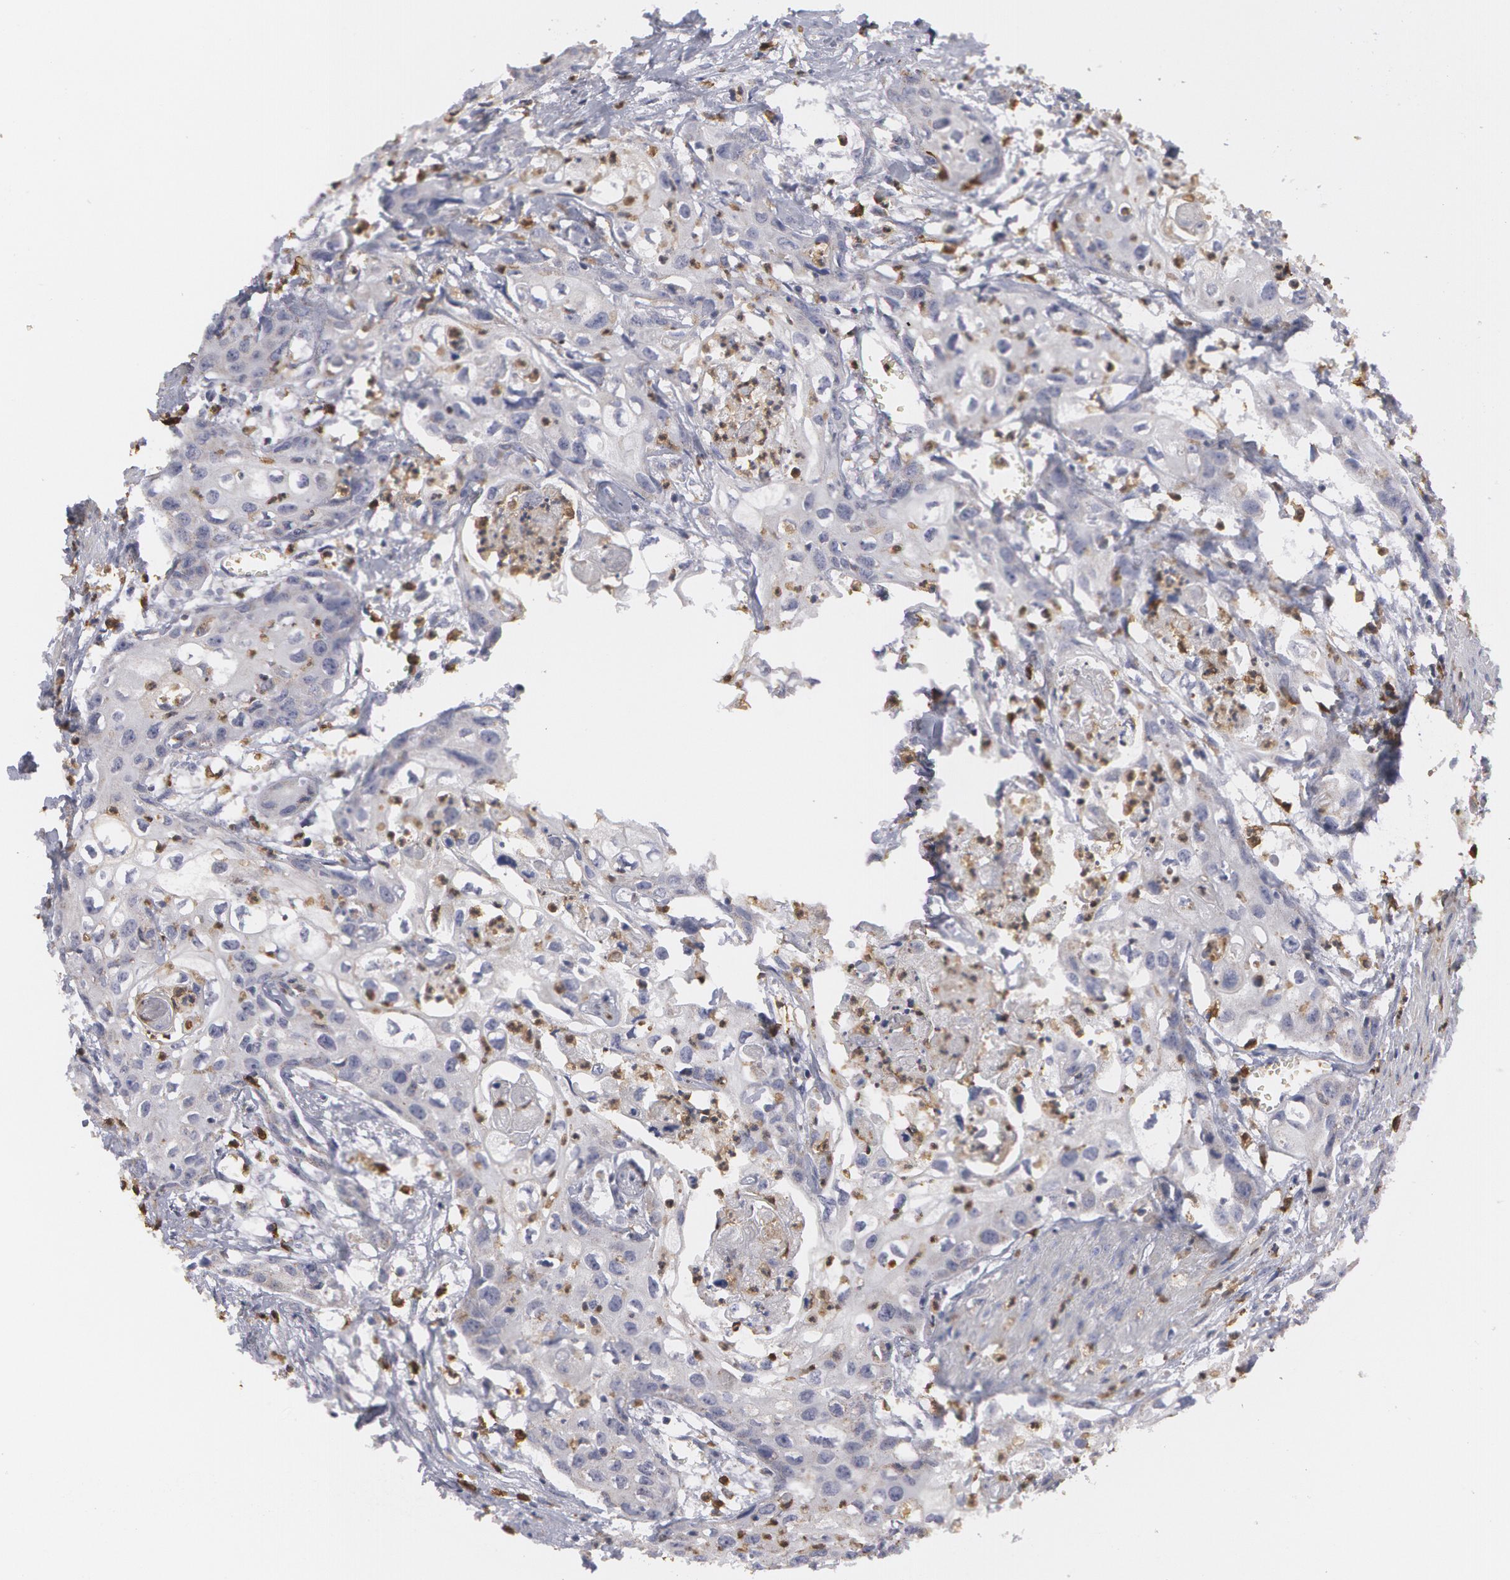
{"staining": {"intensity": "weak", "quantity": "<25%", "location": "cytoplasmic/membranous"}, "tissue": "urothelial cancer", "cell_type": "Tumor cells", "image_type": "cancer", "snomed": [{"axis": "morphology", "description": "Urothelial carcinoma, High grade"}, {"axis": "topography", "description": "Urinary bladder"}], "caption": "The histopathology image exhibits no significant expression in tumor cells of urothelial cancer.", "gene": "CAT", "patient": {"sex": "male", "age": 54}}